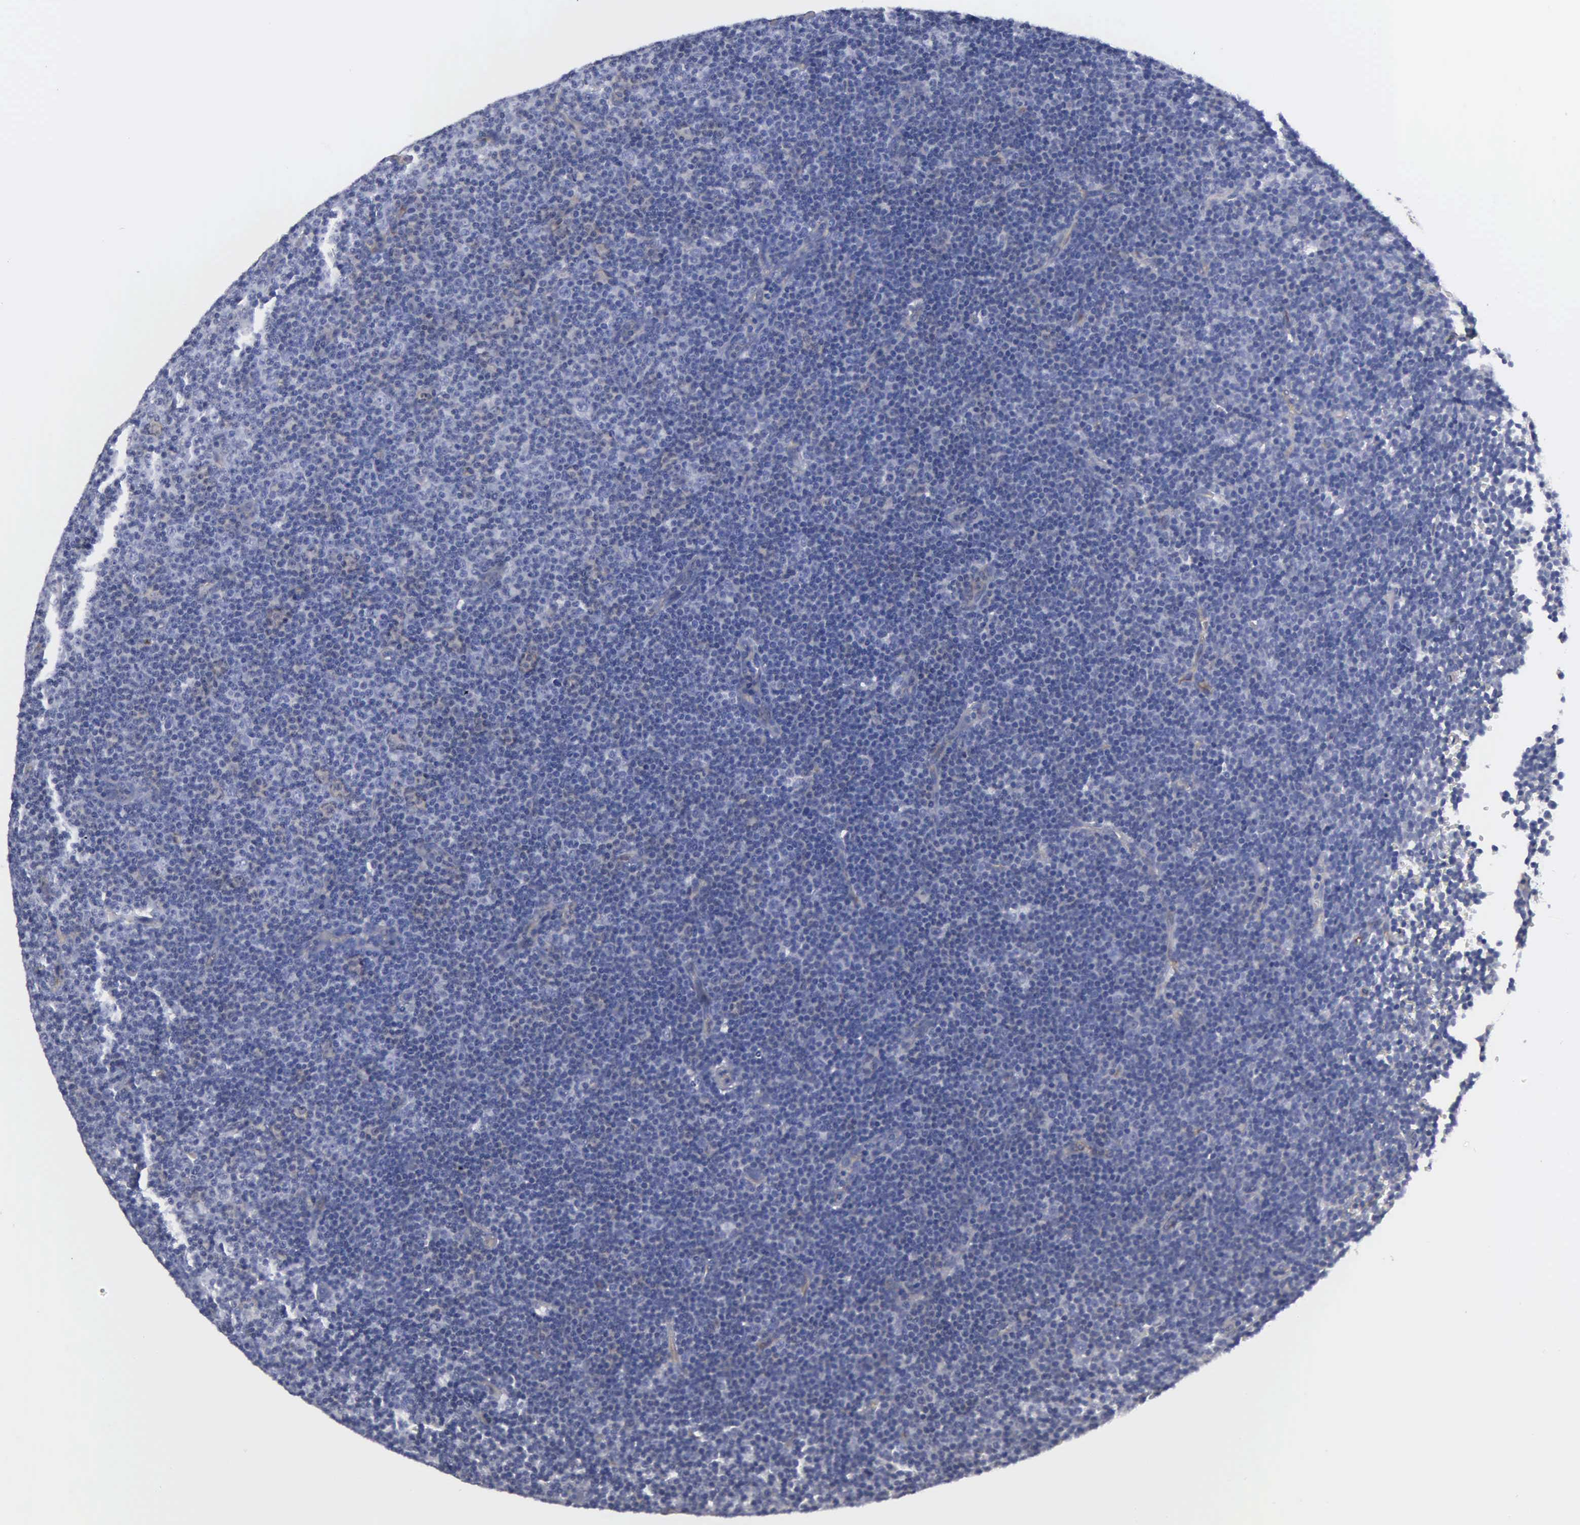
{"staining": {"intensity": "negative", "quantity": "none", "location": "none"}, "tissue": "lymphoma", "cell_type": "Tumor cells", "image_type": "cancer", "snomed": [{"axis": "morphology", "description": "Malignant lymphoma, non-Hodgkin's type, Low grade"}, {"axis": "topography", "description": "Lymph node"}], "caption": "Immunohistochemistry (IHC) image of low-grade malignant lymphoma, non-Hodgkin's type stained for a protein (brown), which shows no positivity in tumor cells. (Brightfield microscopy of DAB IHC at high magnification).", "gene": "RDX", "patient": {"sex": "male", "age": 57}}